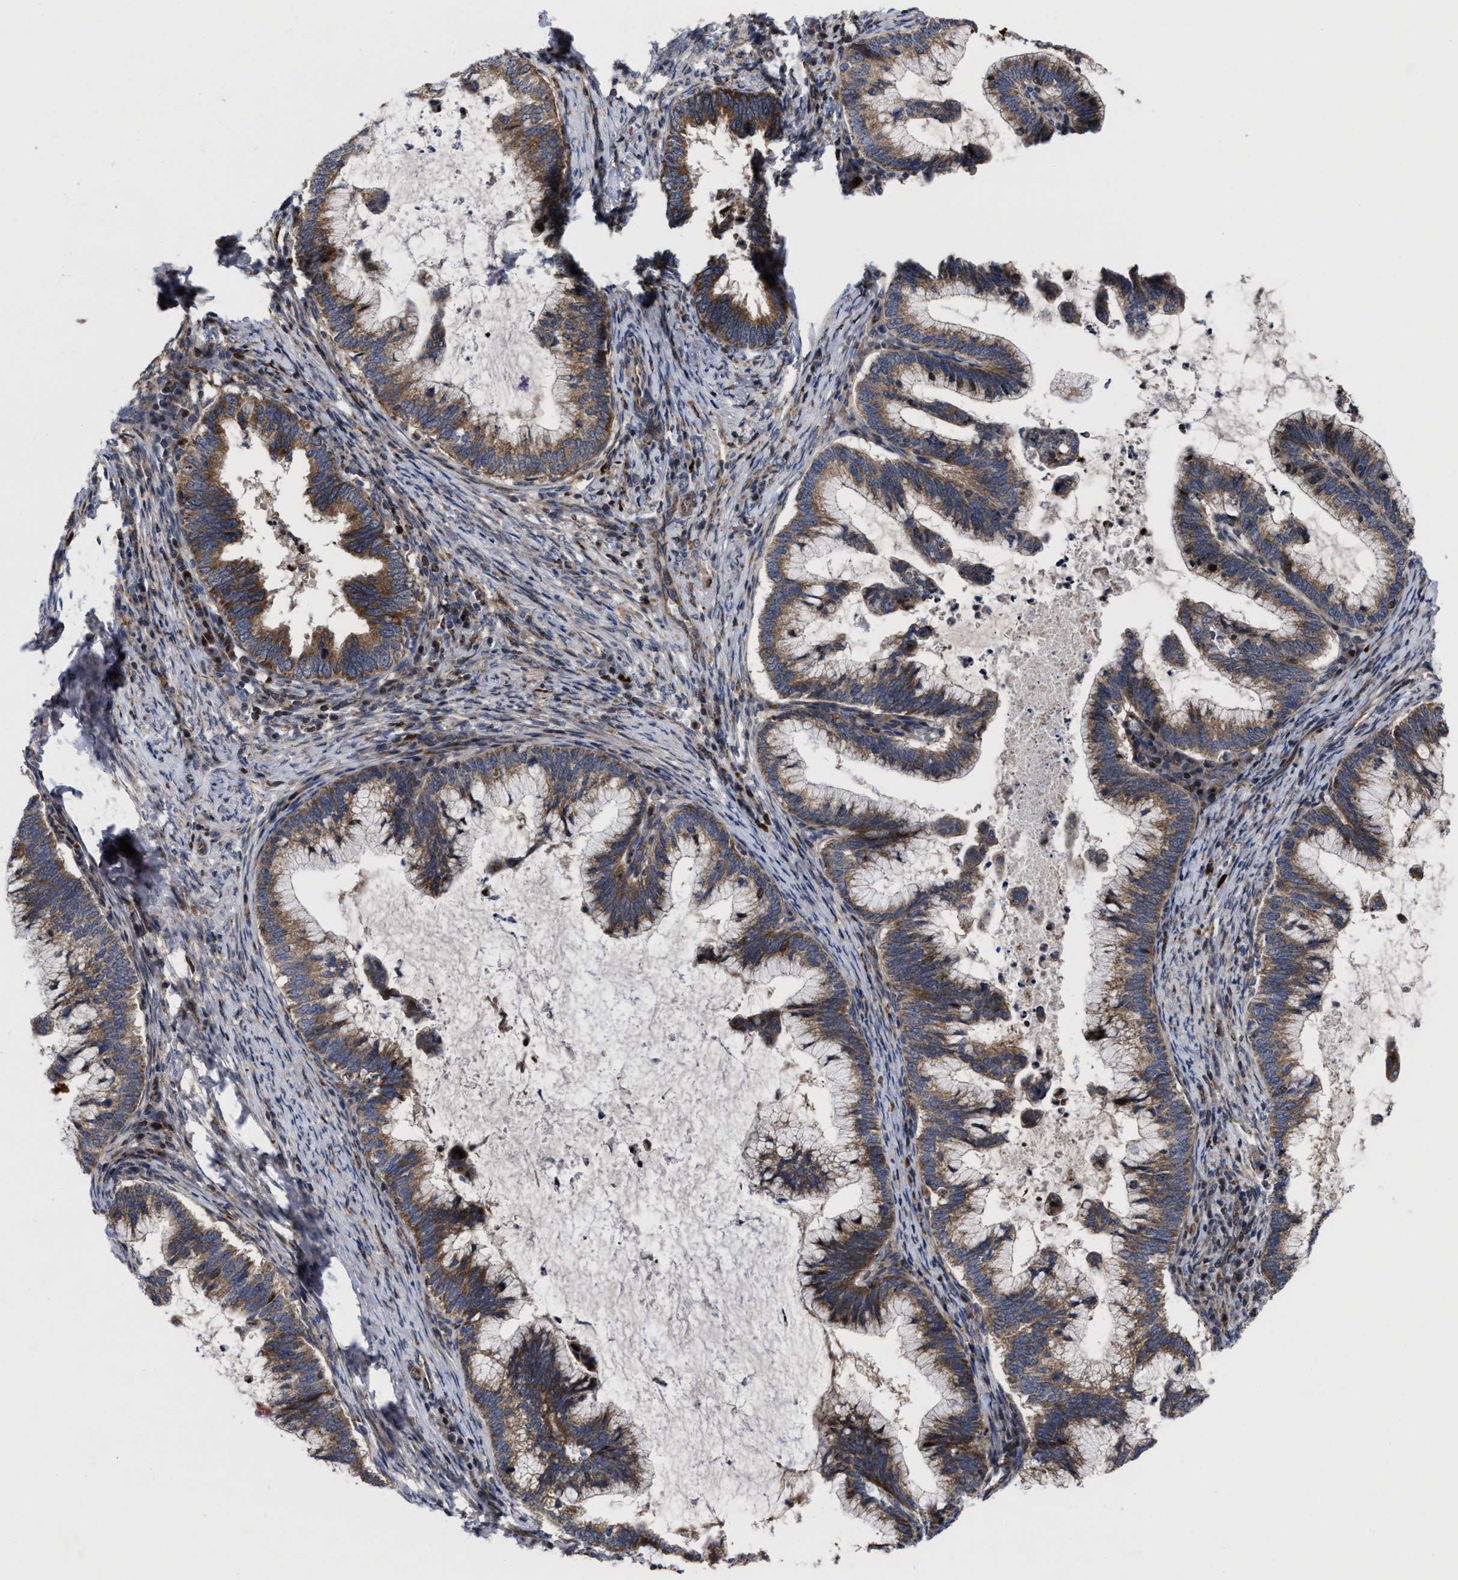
{"staining": {"intensity": "moderate", "quantity": ">75%", "location": "cytoplasmic/membranous"}, "tissue": "cervical cancer", "cell_type": "Tumor cells", "image_type": "cancer", "snomed": [{"axis": "morphology", "description": "Adenocarcinoma, NOS"}, {"axis": "topography", "description": "Cervix"}], "caption": "Brown immunohistochemical staining in human adenocarcinoma (cervical) displays moderate cytoplasmic/membranous positivity in approximately >75% of tumor cells. The protein of interest is stained brown, and the nuclei are stained in blue (DAB (3,3'-diaminobenzidine) IHC with brightfield microscopy, high magnification).", "gene": "MRPL50", "patient": {"sex": "female", "age": 36}}